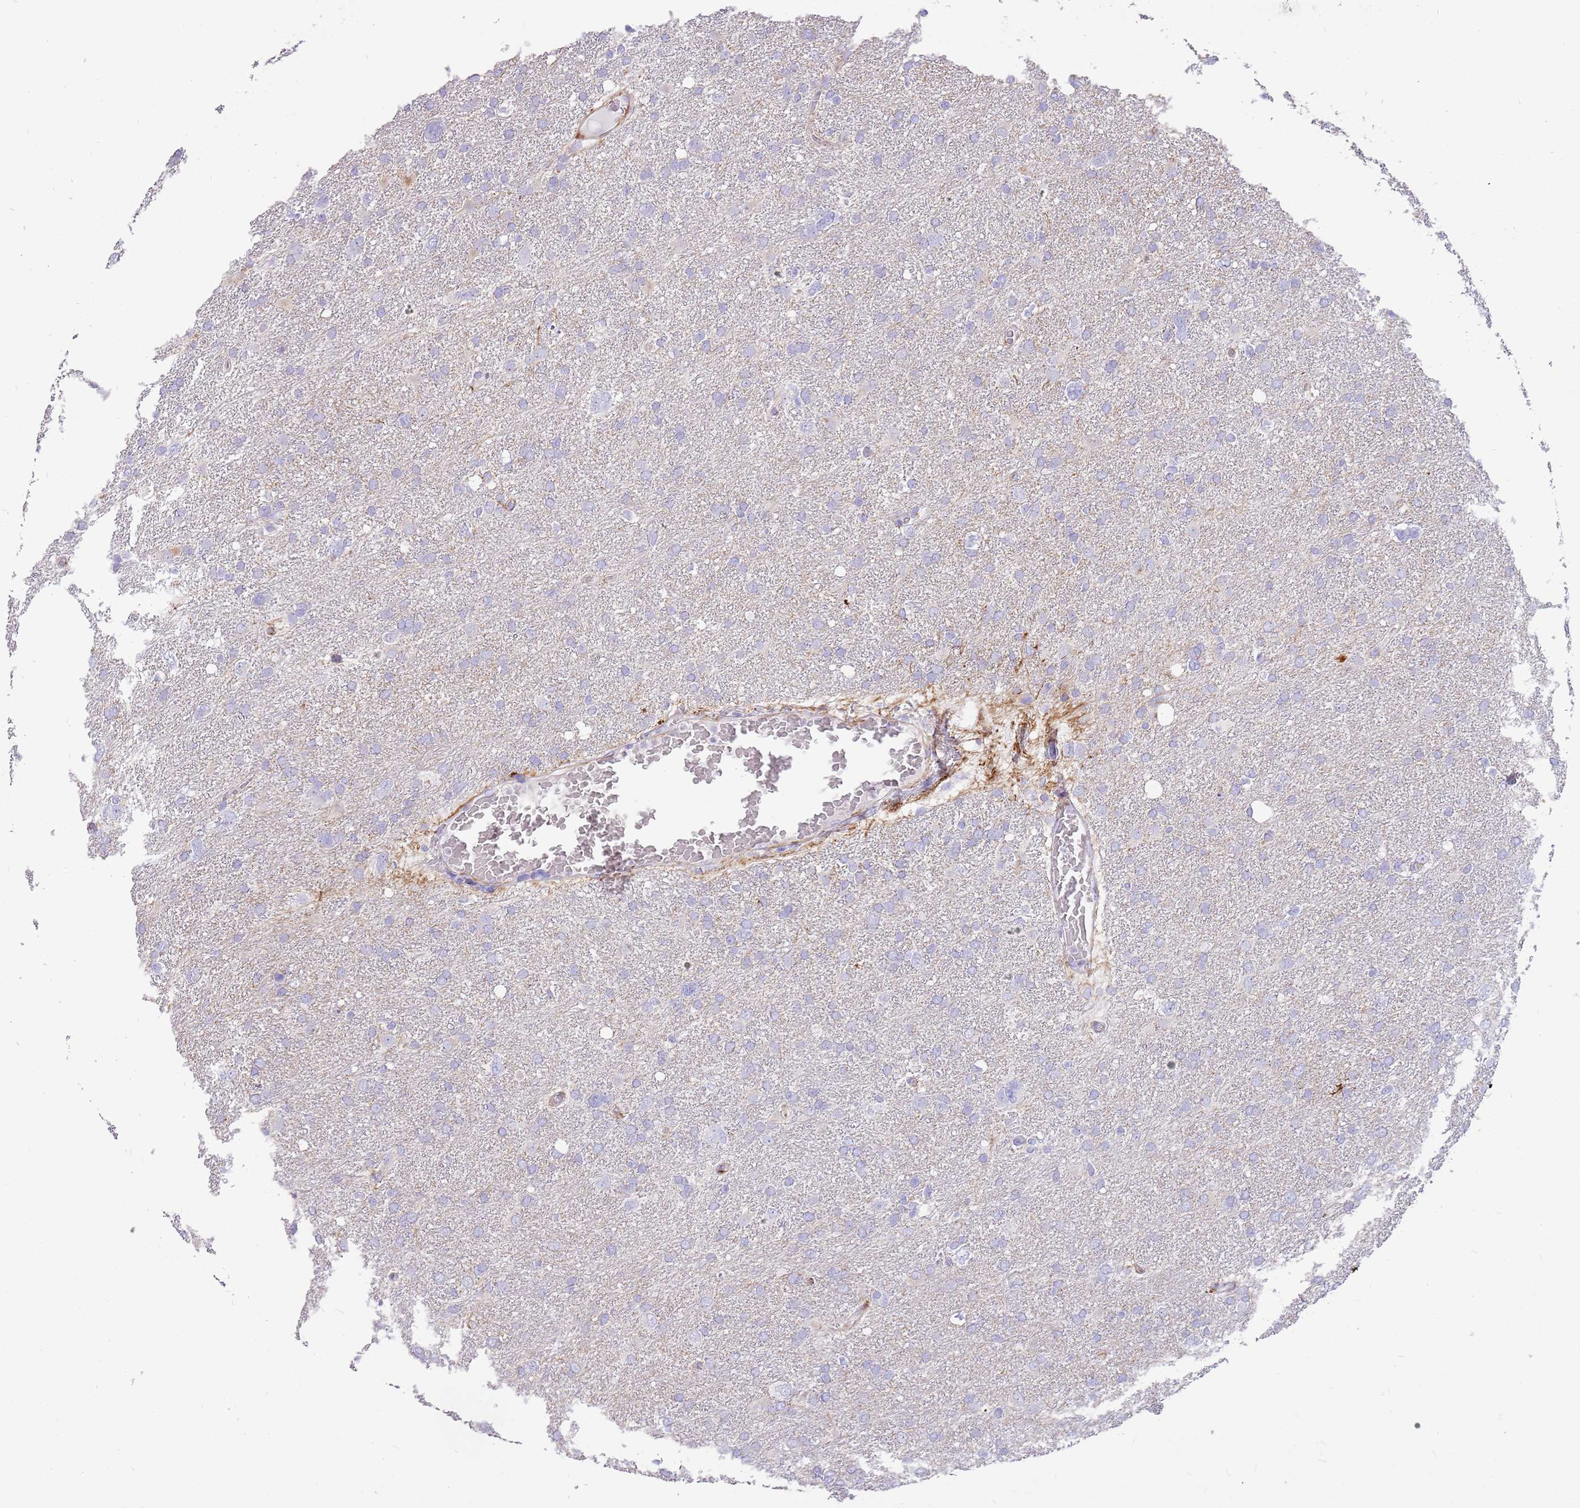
{"staining": {"intensity": "negative", "quantity": "none", "location": "none"}, "tissue": "glioma", "cell_type": "Tumor cells", "image_type": "cancer", "snomed": [{"axis": "morphology", "description": "Glioma, malignant, High grade"}, {"axis": "topography", "description": "Brain"}], "caption": "This image is of glioma stained with immunohistochemistry (IHC) to label a protein in brown with the nuclei are counter-stained blue. There is no staining in tumor cells.", "gene": "ZDHHC1", "patient": {"sex": "male", "age": 61}}